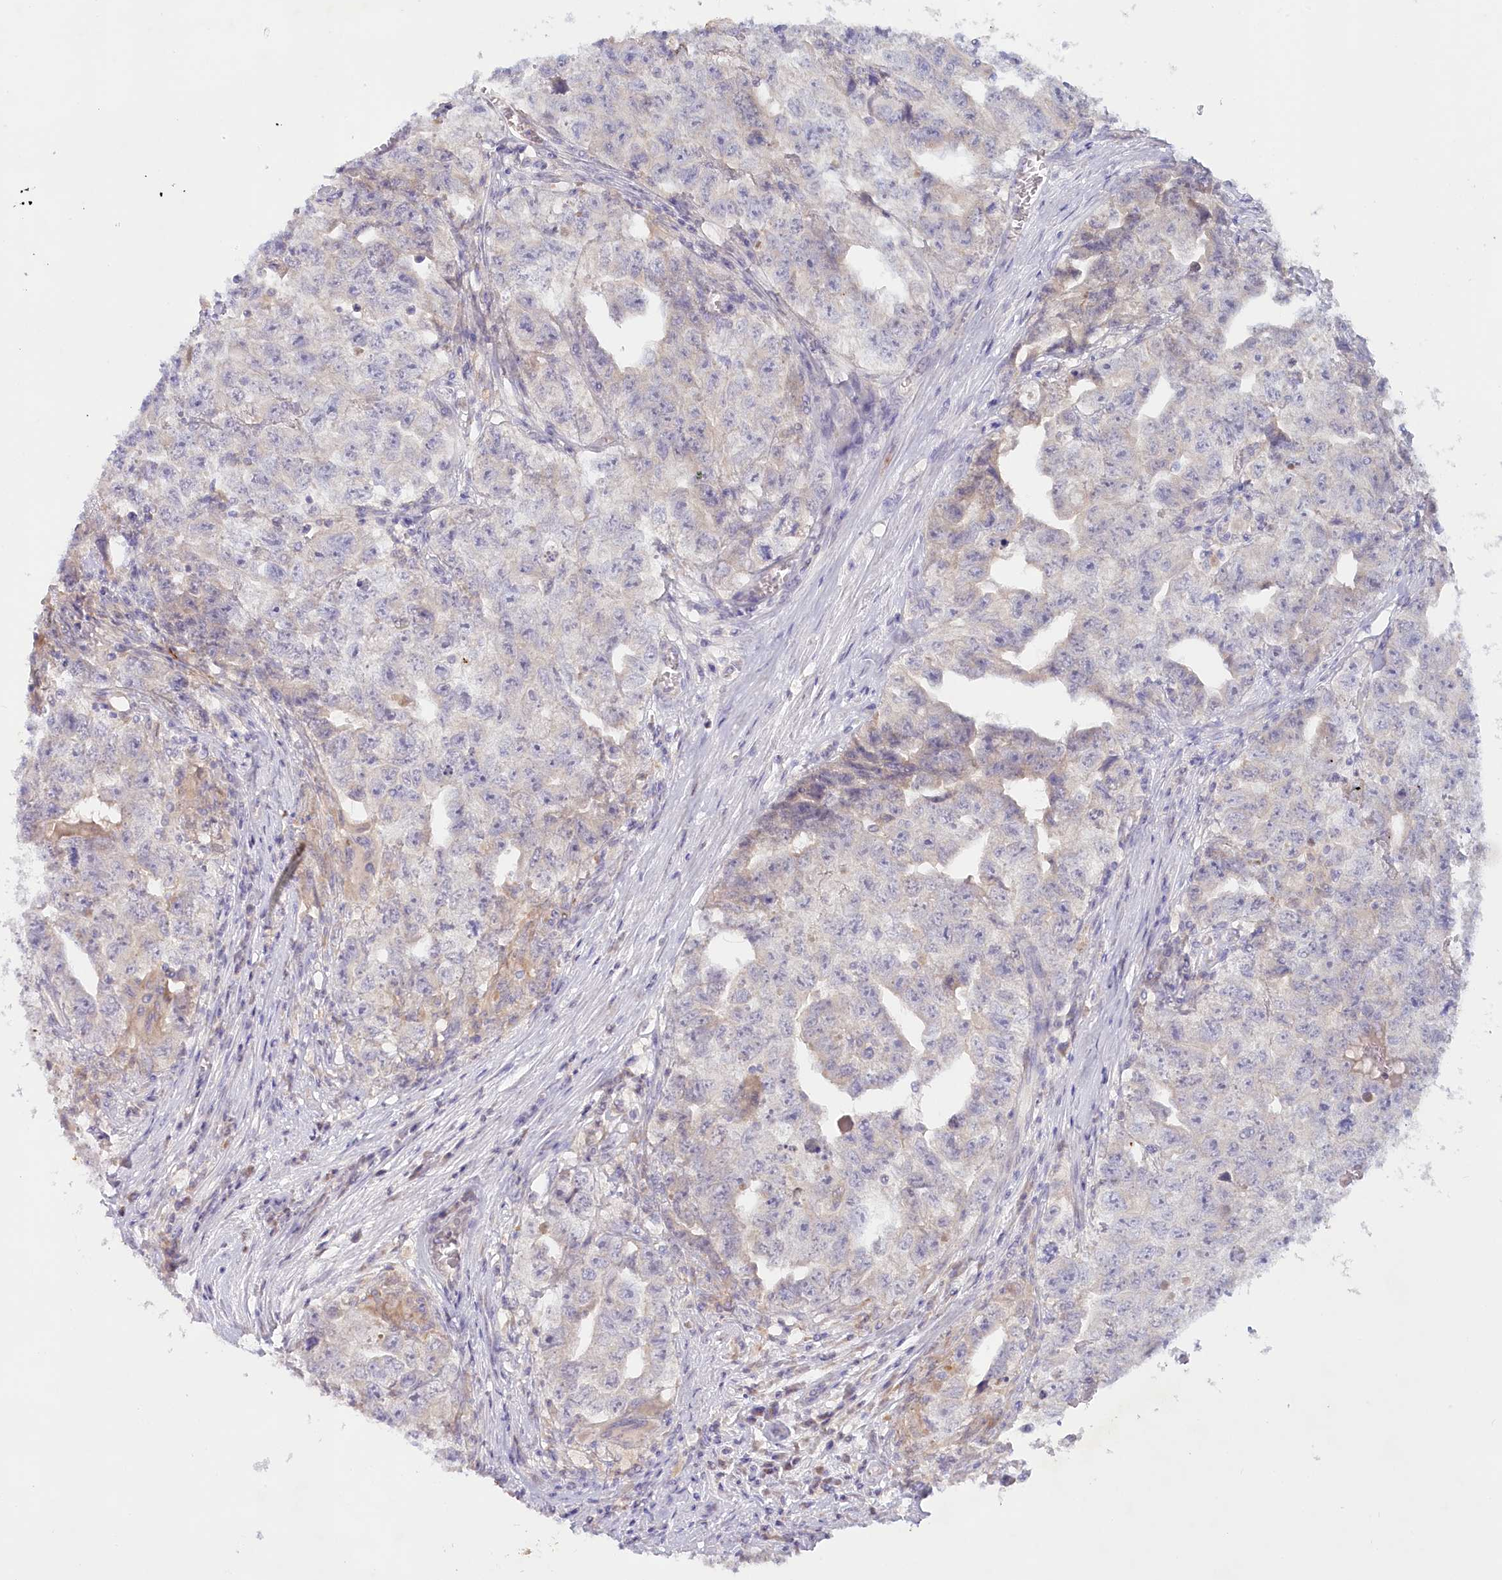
{"staining": {"intensity": "weak", "quantity": "<25%", "location": "cytoplasmic/membranous"}, "tissue": "testis cancer", "cell_type": "Tumor cells", "image_type": "cancer", "snomed": [{"axis": "morphology", "description": "Seminoma, NOS"}, {"axis": "morphology", "description": "Carcinoma, Embryonal, NOS"}, {"axis": "topography", "description": "Testis"}], "caption": "Immunohistochemistry photomicrograph of neoplastic tissue: embryonal carcinoma (testis) stained with DAB displays no significant protein expression in tumor cells.", "gene": "PSAPL1", "patient": {"sex": "male", "age": 43}}